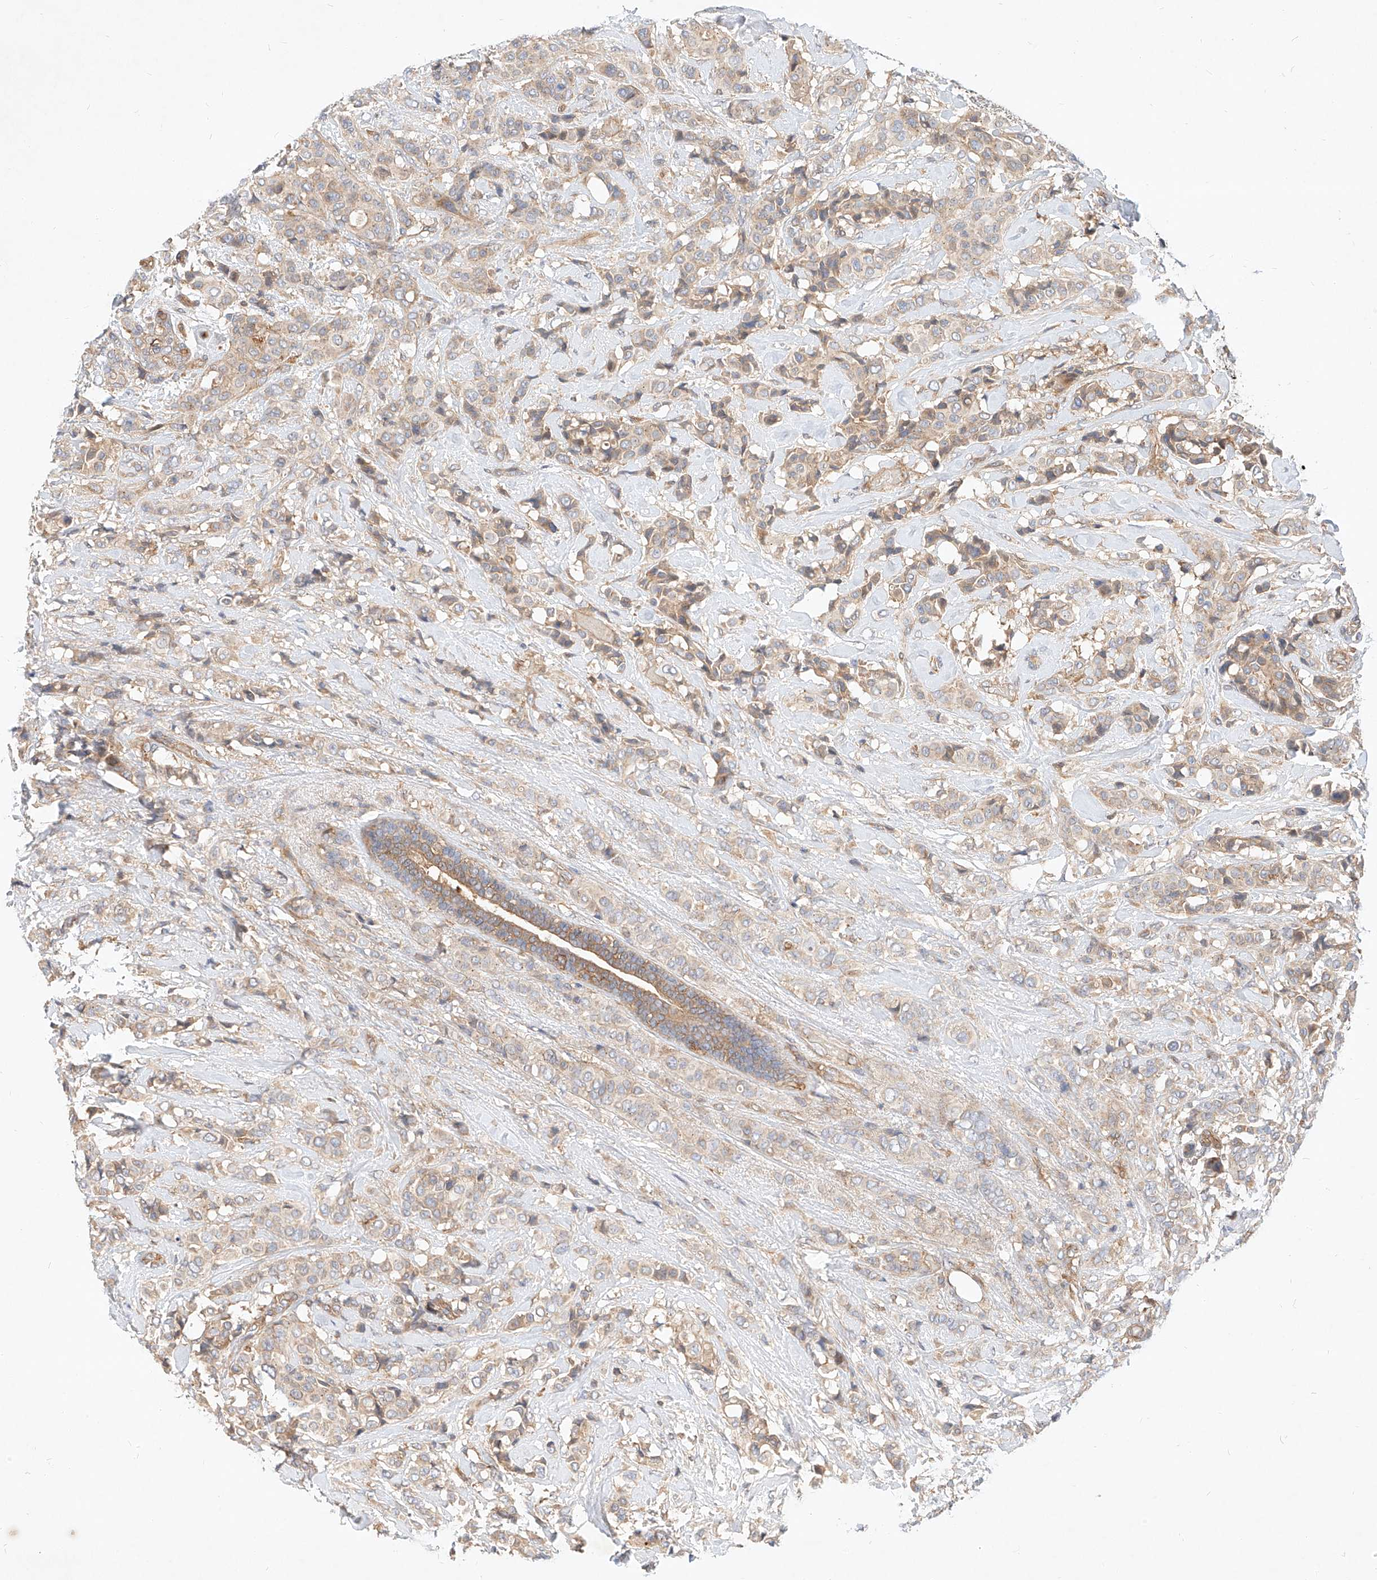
{"staining": {"intensity": "weak", "quantity": ">75%", "location": "cytoplasmic/membranous"}, "tissue": "breast cancer", "cell_type": "Tumor cells", "image_type": "cancer", "snomed": [{"axis": "morphology", "description": "Lobular carcinoma"}, {"axis": "topography", "description": "Breast"}], "caption": "Breast cancer (lobular carcinoma) stained for a protein displays weak cytoplasmic/membranous positivity in tumor cells.", "gene": "NFAM1", "patient": {"sex": "female", "age": 51}}